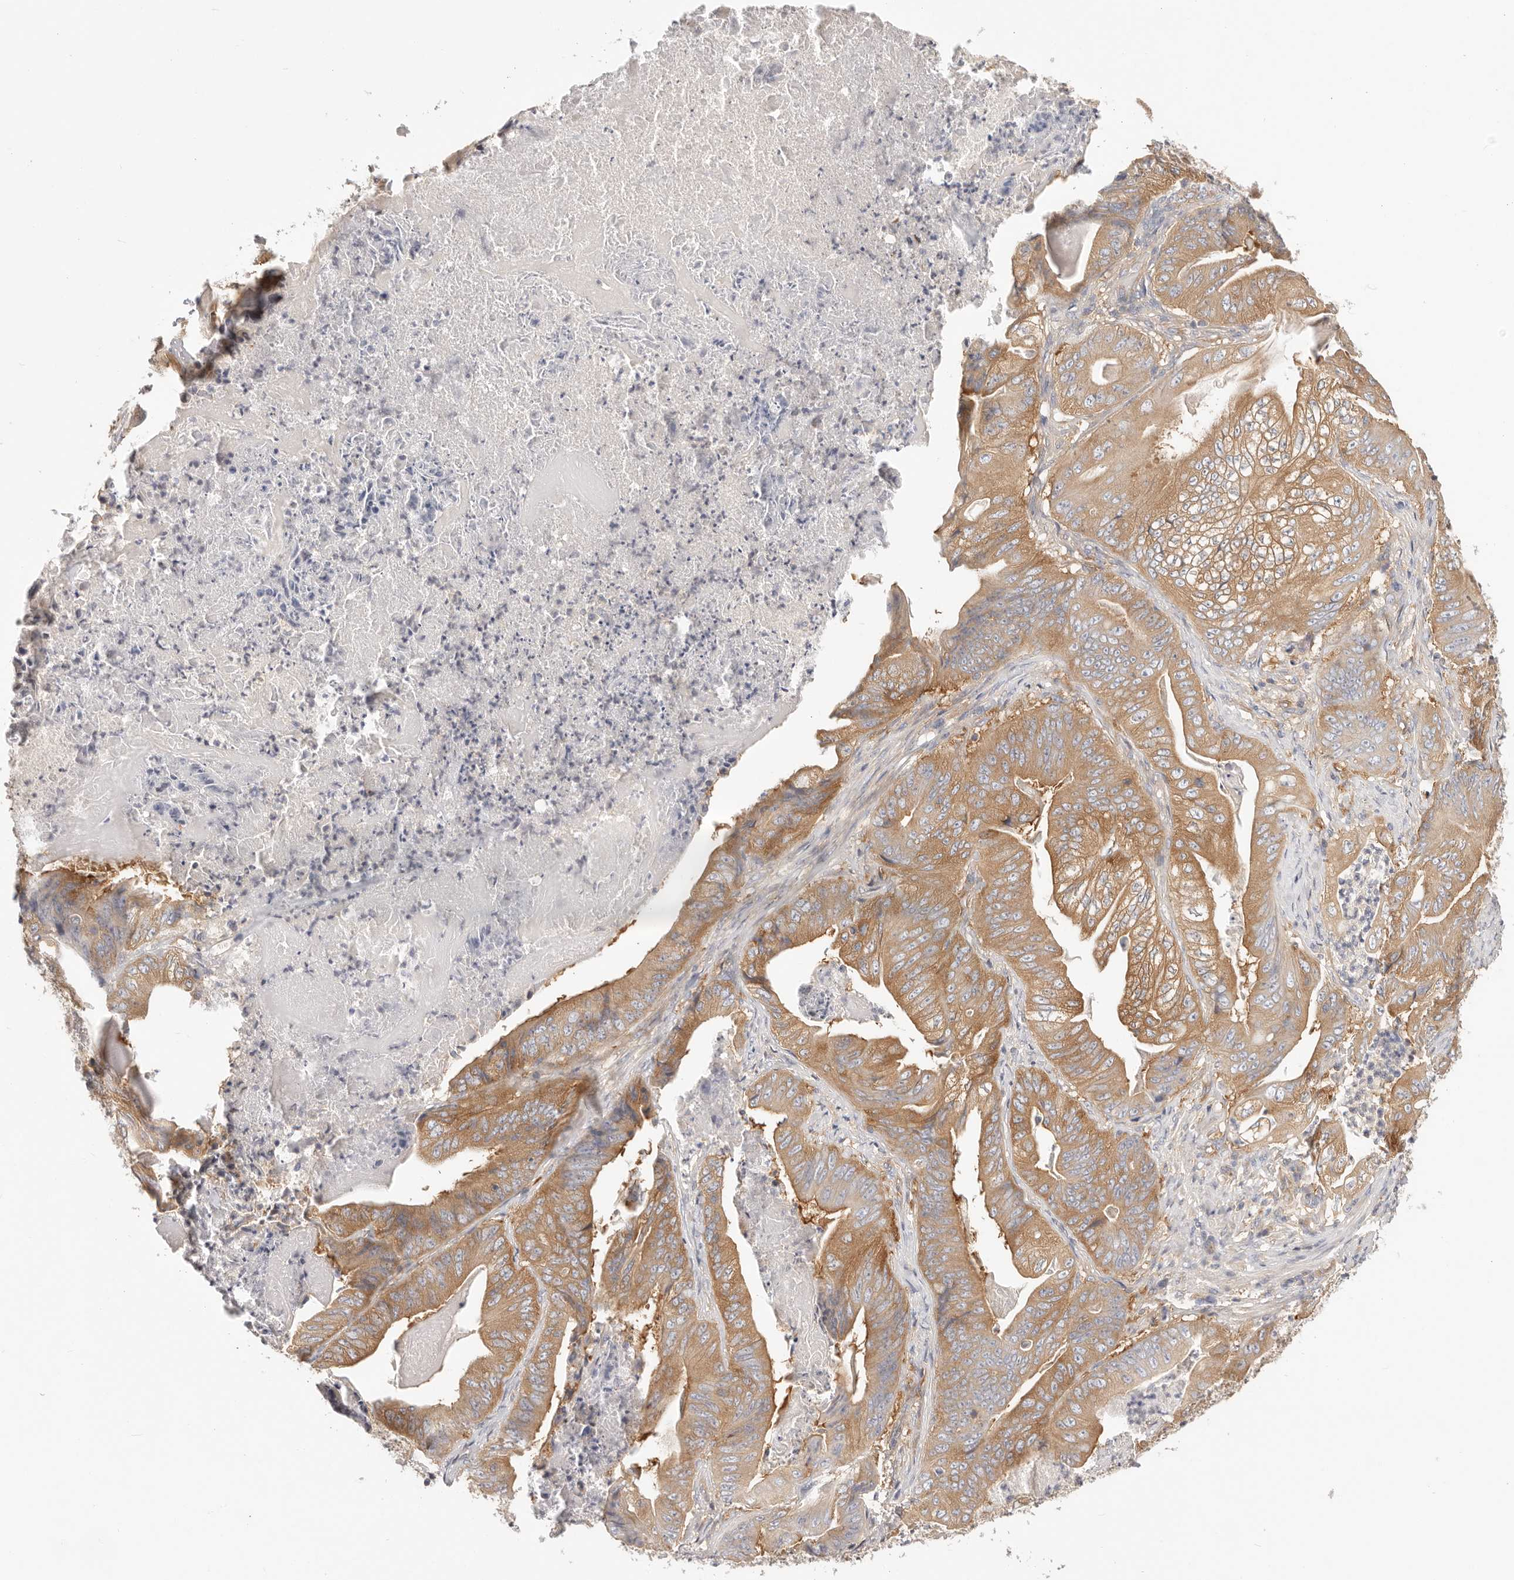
{"staining": {"intensity": "moderate", "quantity": ">75%", "location": "cytoplasmic/membranous"}, "tissue": "stomach cancer", "cell_type": "Tumor cells", "image_type": "cancer", "snomed": [{"axis": "morphology", "description": "Adenocarcinoma, NOS"}, {"axis": "topography", "description": "Stomach"}], "caption": "Immunohistochemical staining of stomach cancer shows medium levels of moderate cytoplasmic/membranous protein expression in about >75% of tumor cells.", "gene": "KCMF1", "patient": {"sex": "female", "age": 73}}